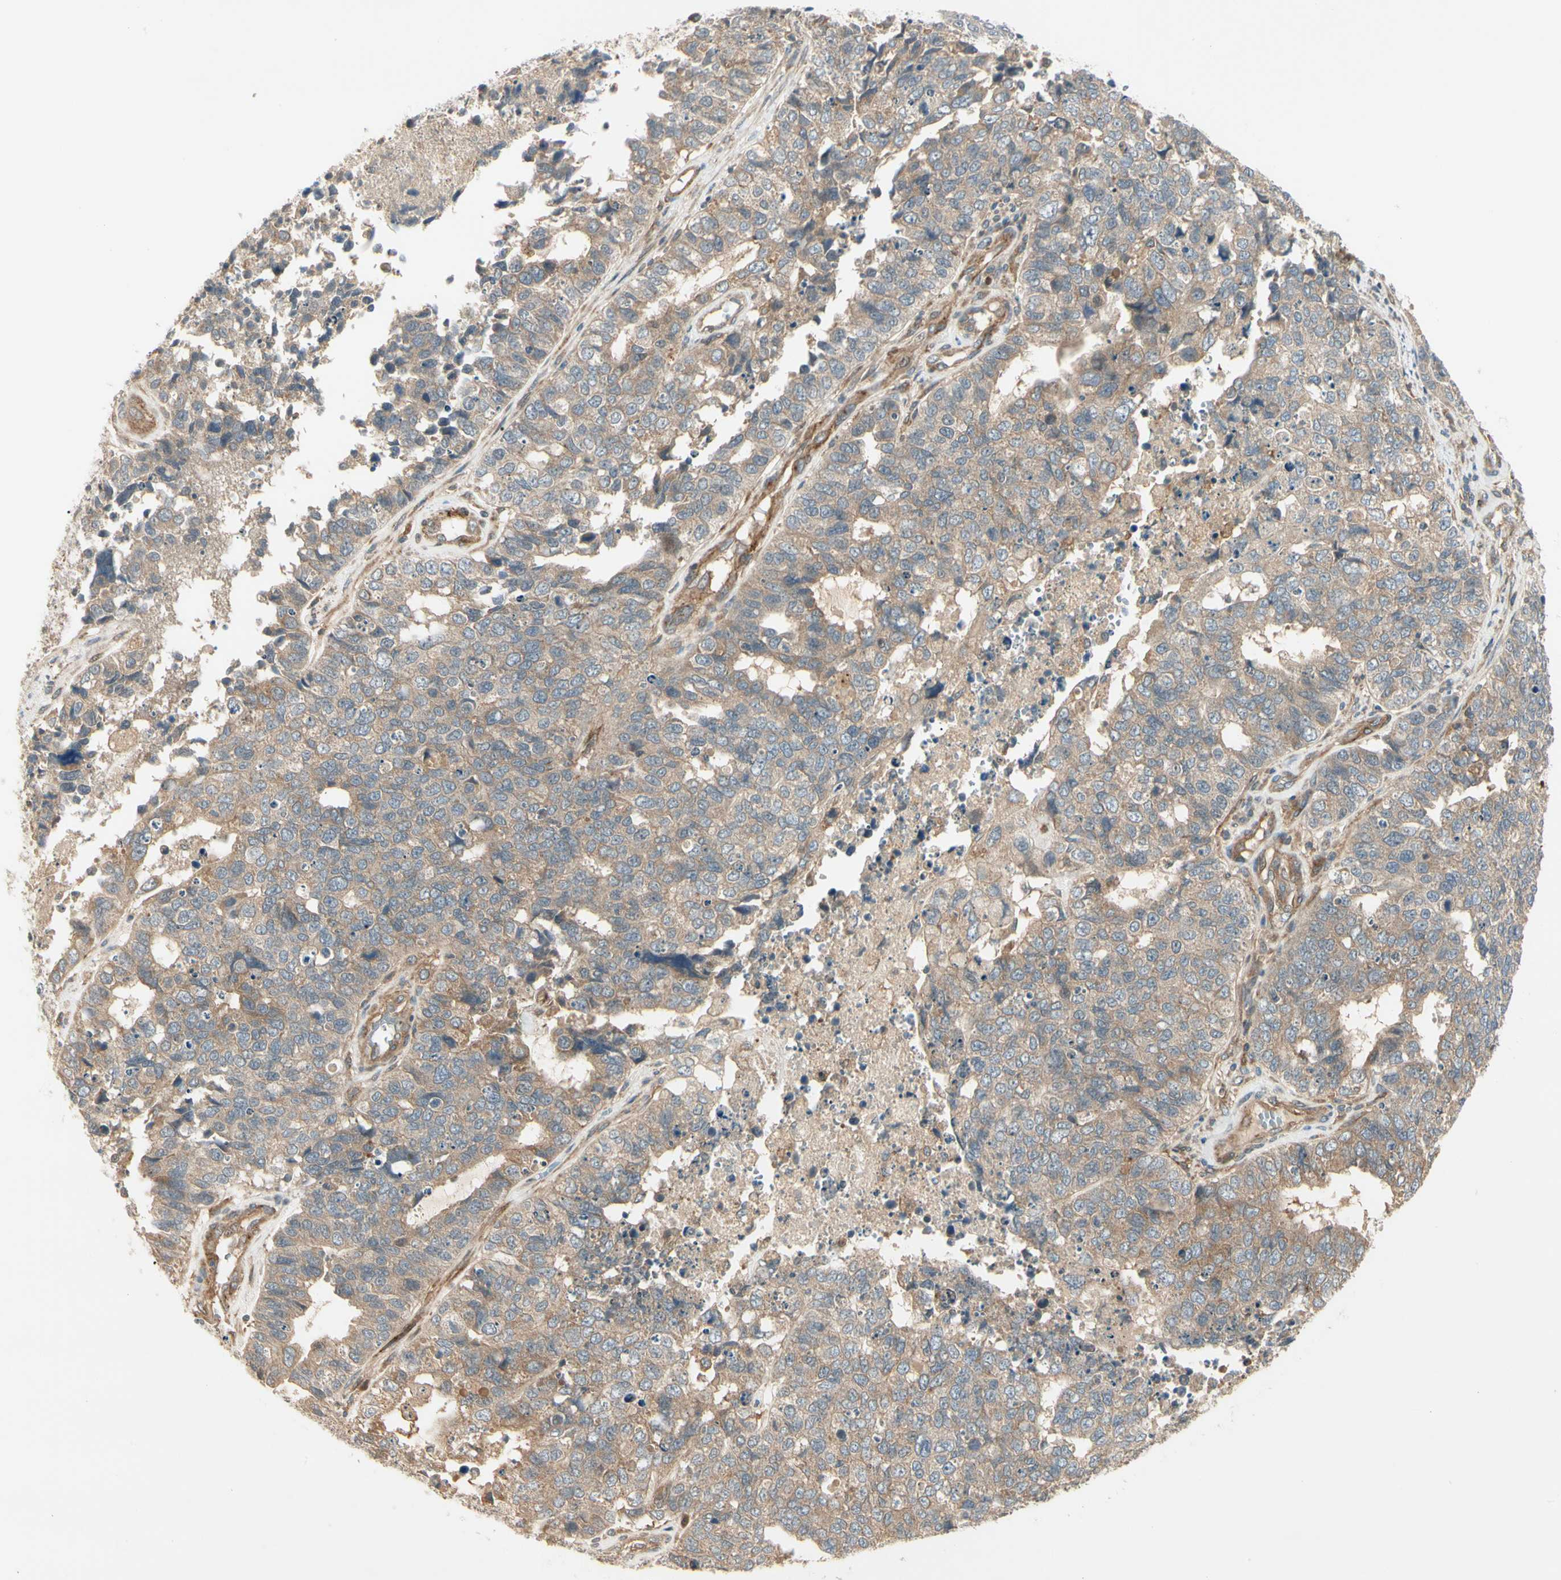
{"staining": {"intensity": "moderate", "quantity": ">75%", "location": "cytoplasmic/membranous"}, "tissue": "cervical cancer", "cell_type": "Tumor cells", "image_type": "cancer", "snomed": [{"axis": "morphology", "description": "Squamous cell carcinoma, NOS"}, {"axis": "topography", "description": "Cervix"}], "caption": "DAB immunohistochemical staining of cervical cancer shows moderate cytoplasmic/membranous protein staining in about >75% of tumor cells.", "gene": "F2R", "patient": {"sex": "female", "age": 63}}